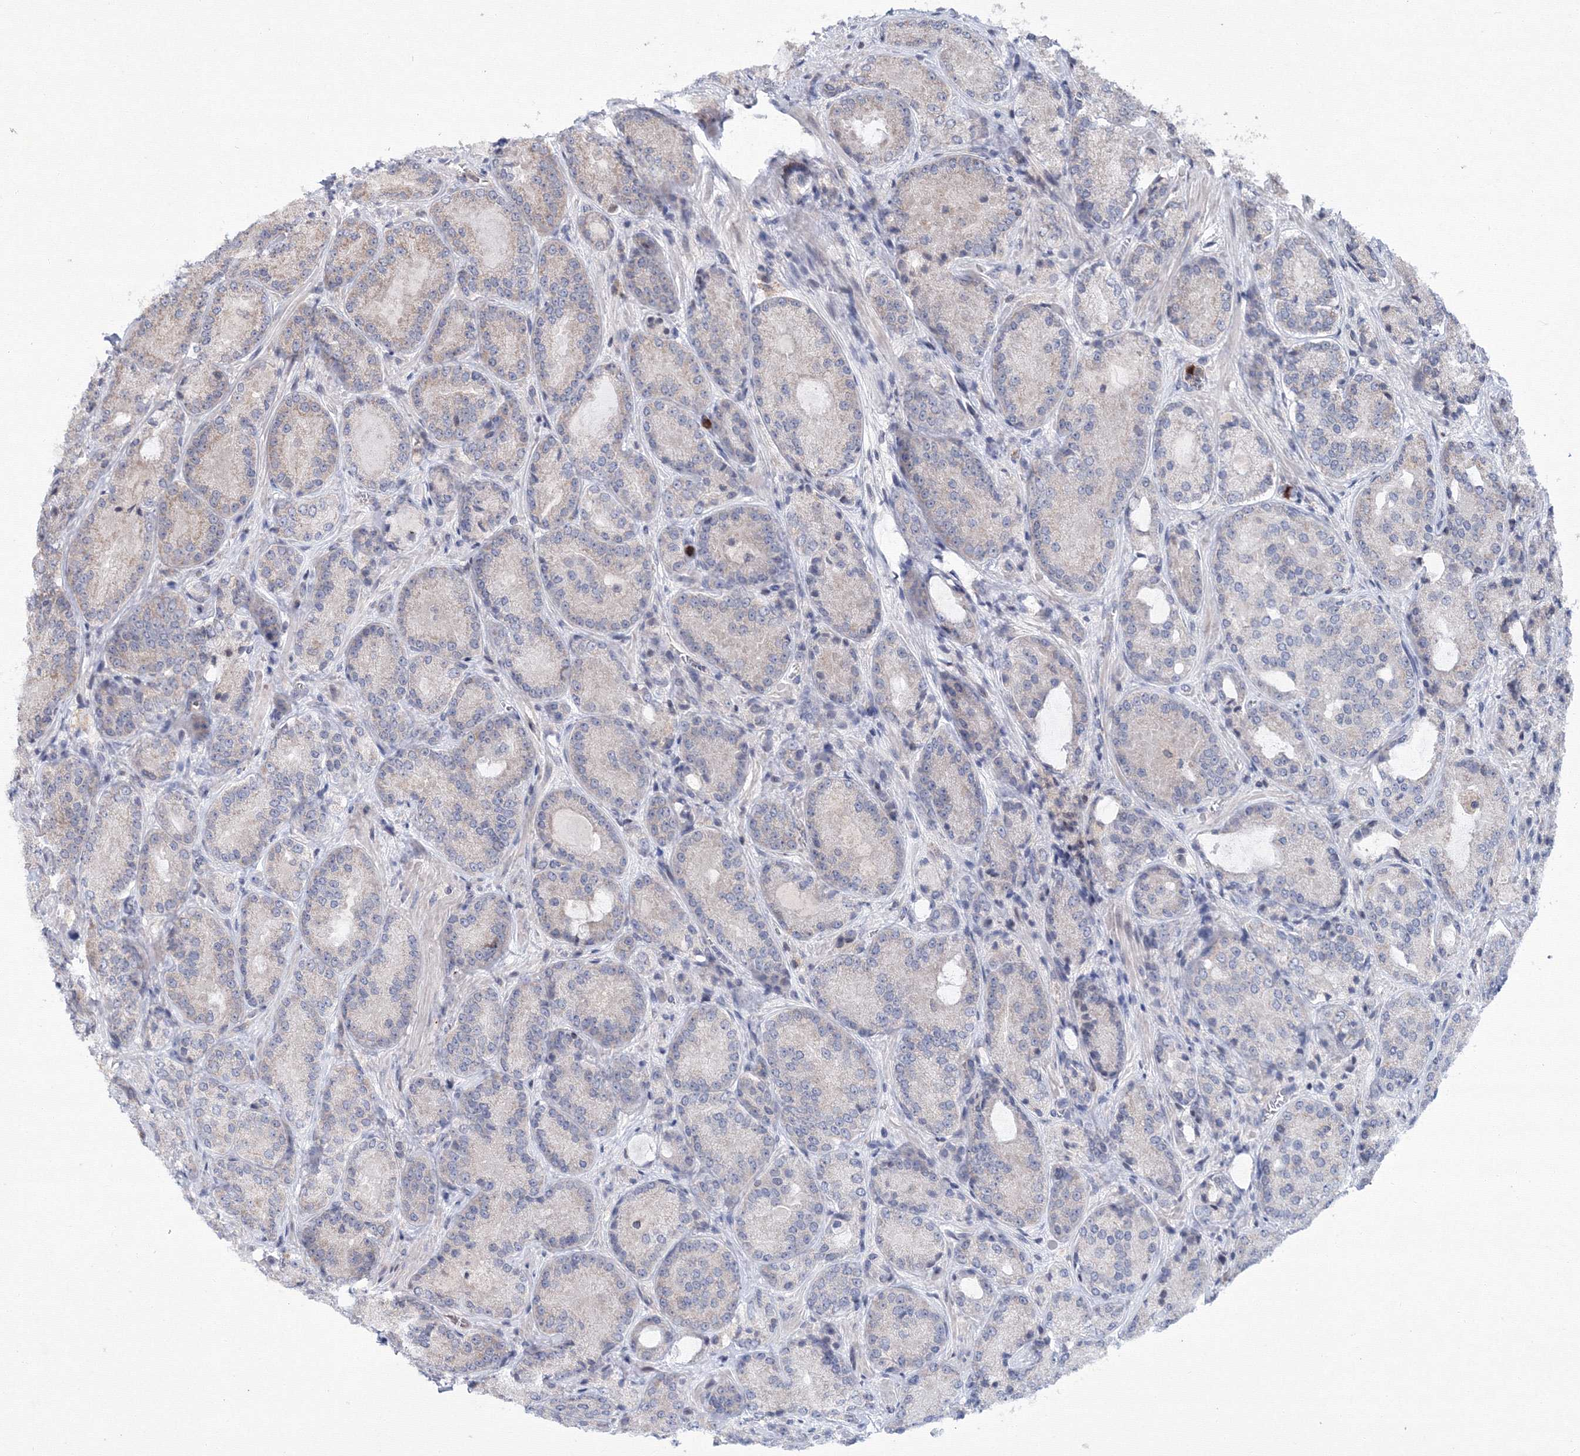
{"staining": {"intensity": "negative", "quantity": "none", "location": "none"}, "tissue": "prostate cancer", "cell_type": "Tumor cells", "image_type": "cancer", "snomed": [{"axis": "morphology", "description": "Adenocarcinoma, Low grade"}, {"axis": "topography", "description": "Prostate"}], "caption": "An image of prostate cancer (low-grade adenocarcinoma) stained for a protein reveals no brown staining in tumor cells.", "gene": "MKRN2", "patient": {"sex": "male", "age": 74}}